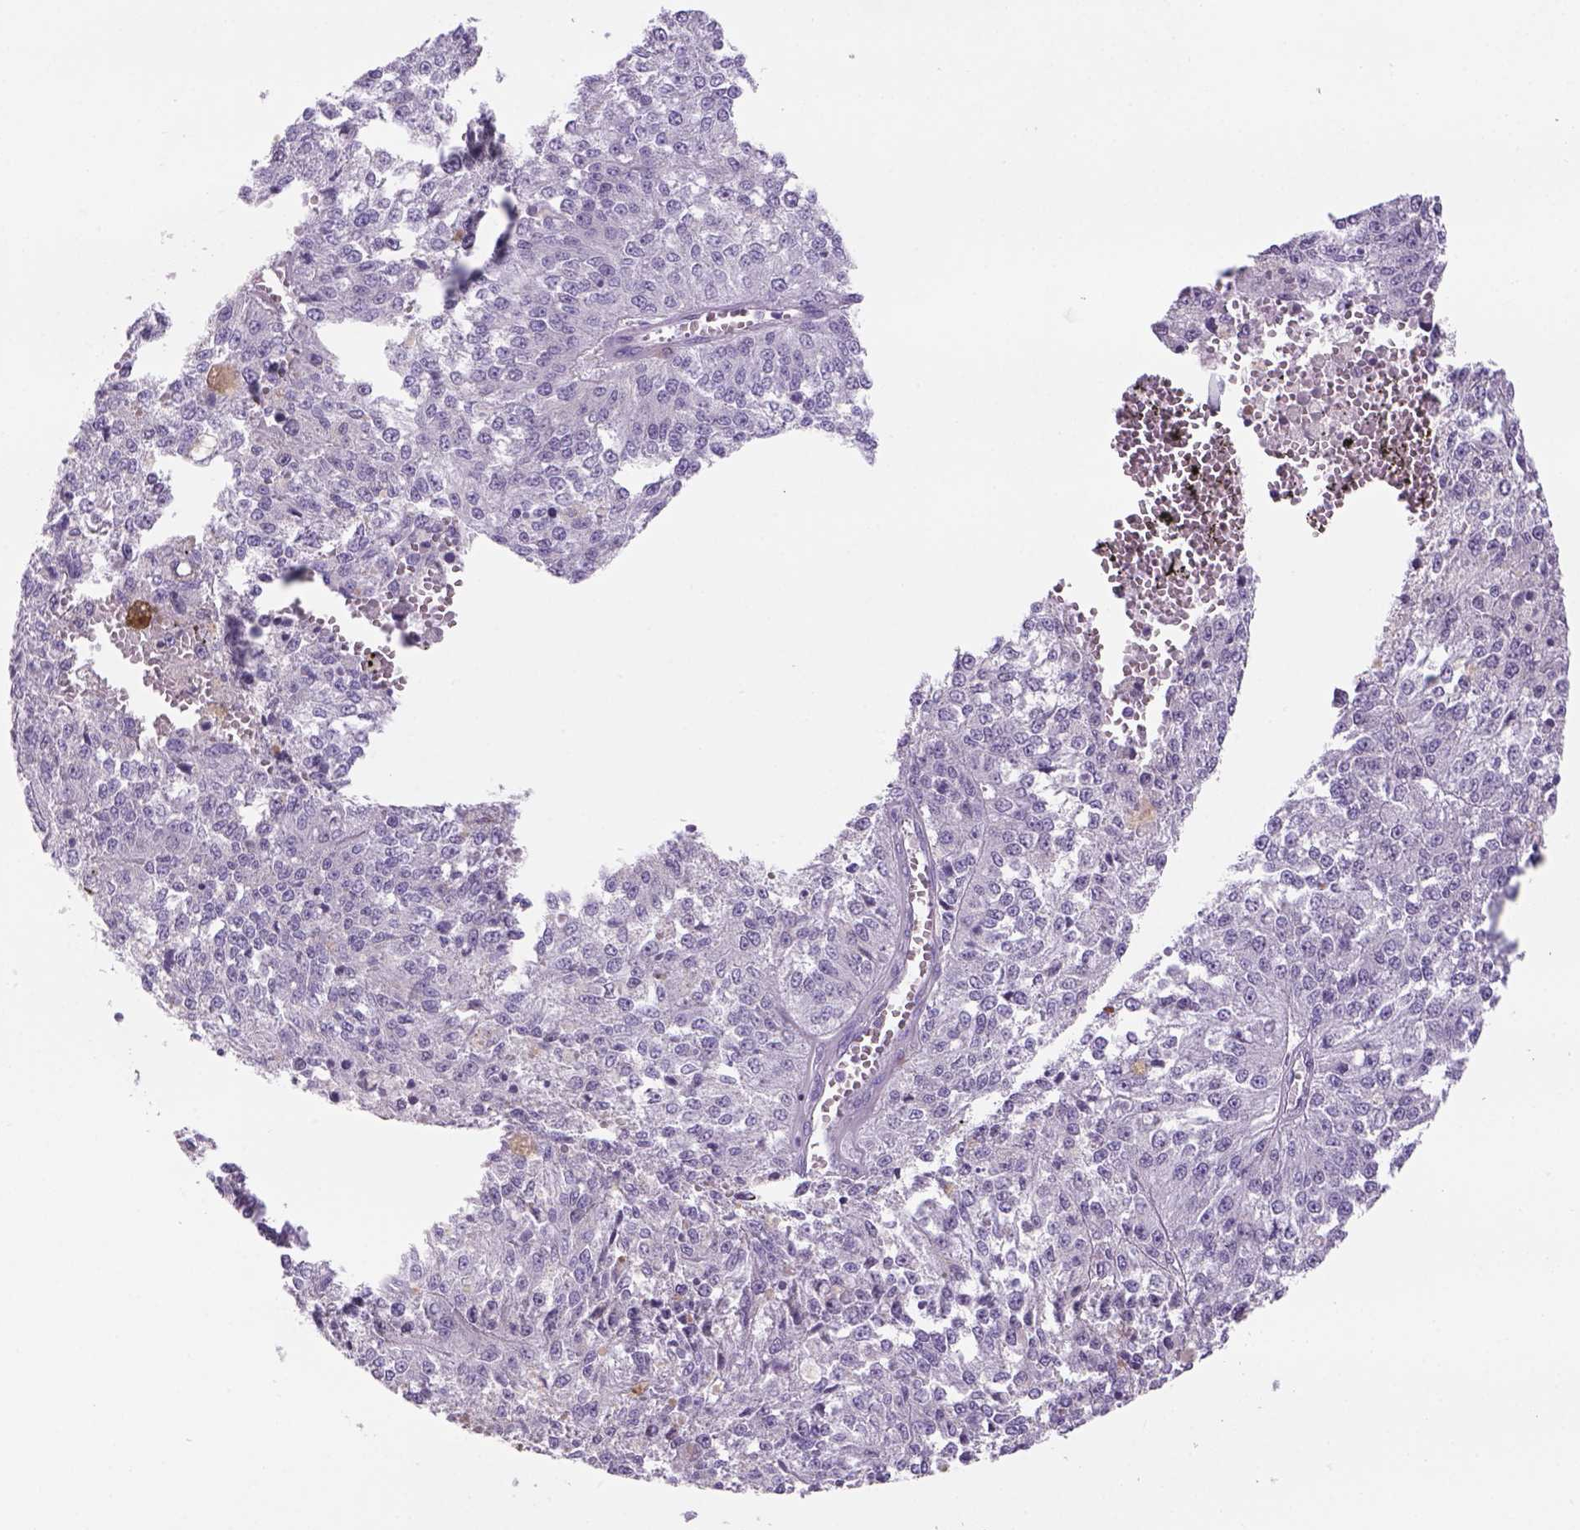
{"staining": {"intensity": "negative", "quantity": "none", "location": "none"}, "tissue": "melanoma", "cell_type": "Tumor cells", "image_type": "cancer", "snomed": [{"axis": "morphology", "description": "Malignant melanoma, Metastatic site"}, {"axis": "topography", "description": "Lymph node"}], "caption": "High power microscopy histopathology image of an immunohistochemistry photomicrograph of malignant melanoma (metastatic site), revealing no significant expression in tumor cells.", "gene": "TENM4", "patient": {"sex": "female", "age": 64}}